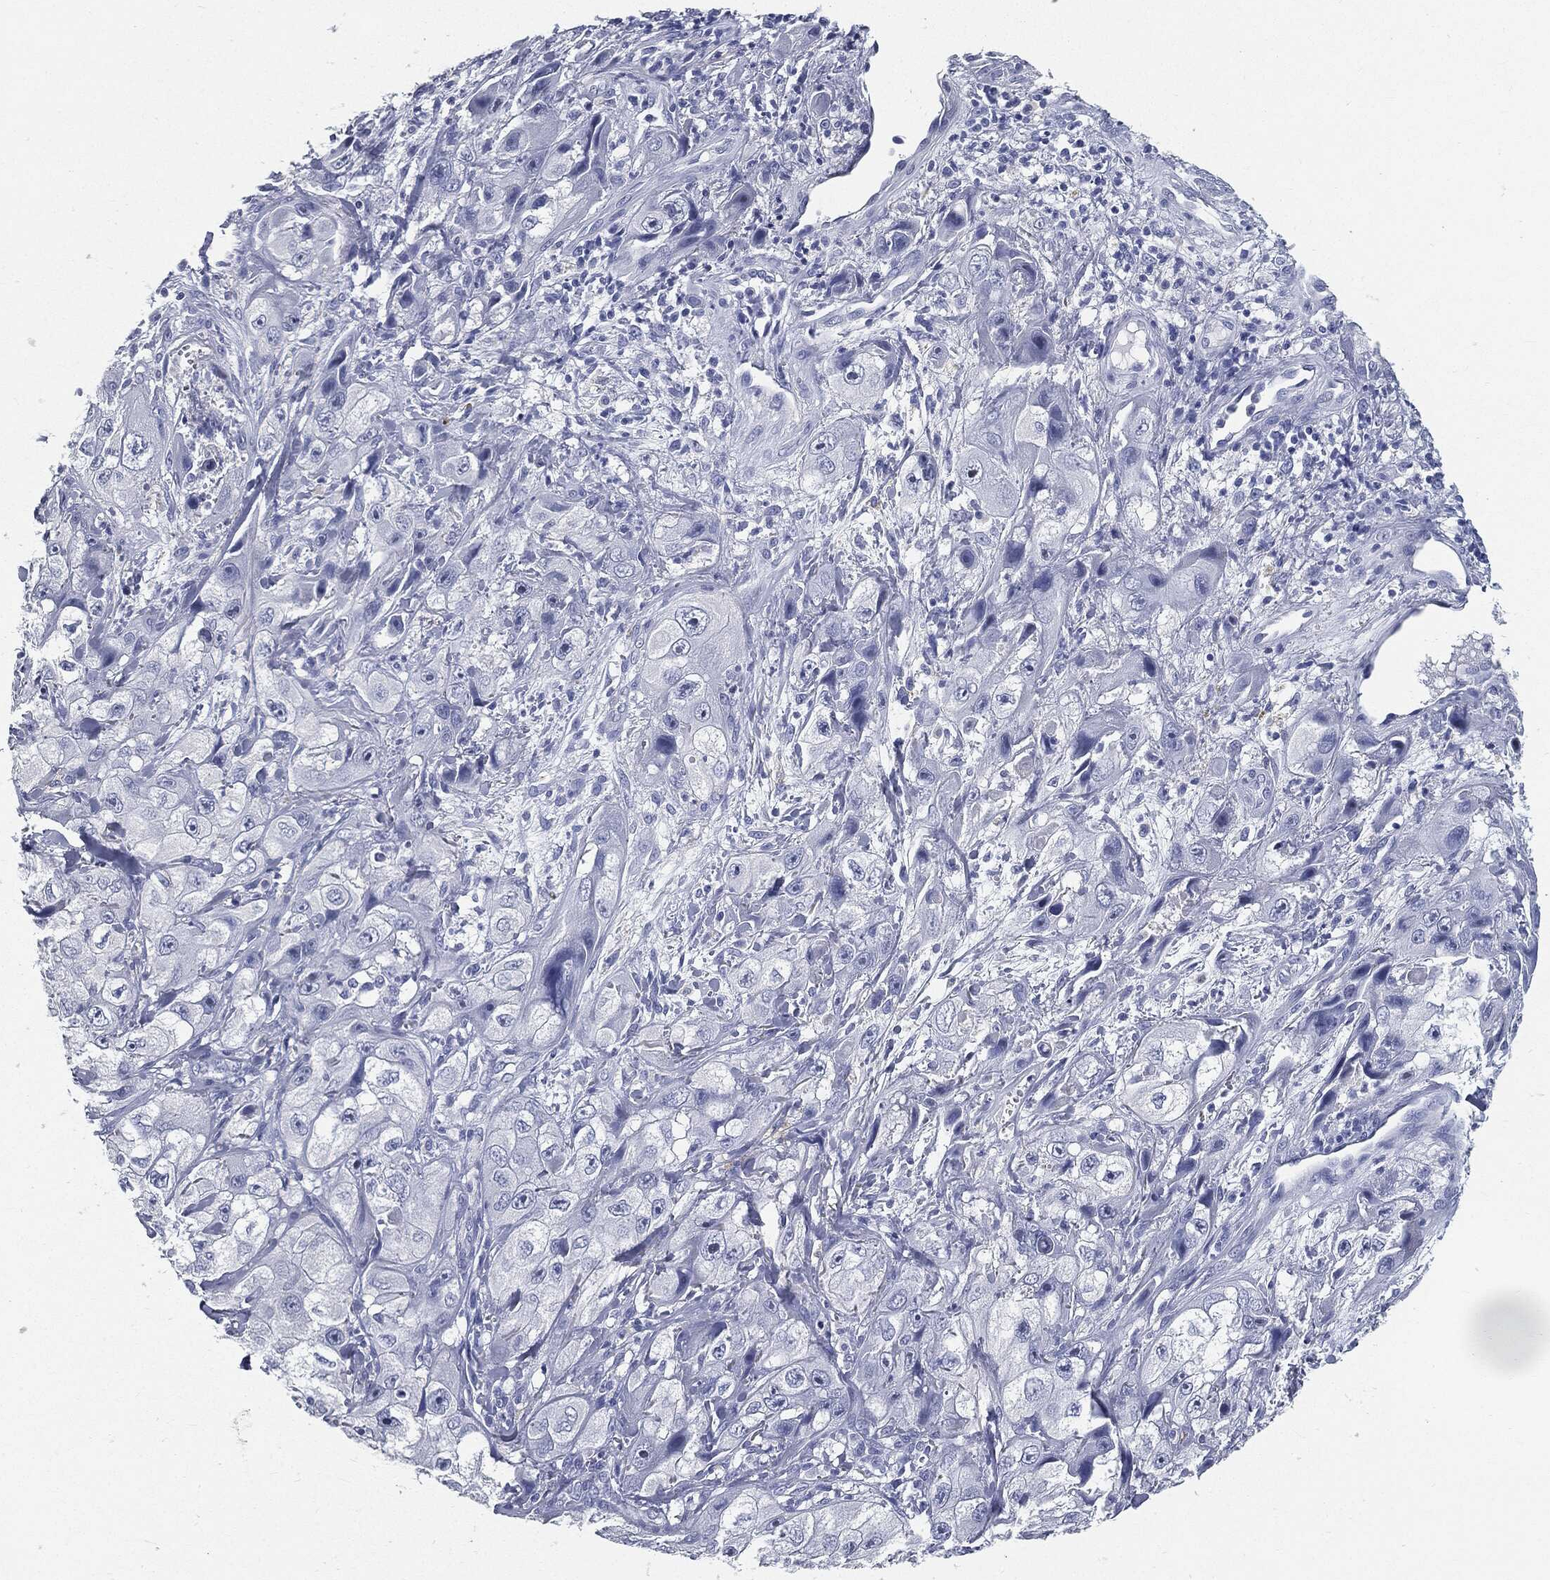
{"staining": {"intensity": "negative", "quantity": "none", "location": "none"}, "tissue": "skin cancer", "cell_type": "Tumor cells", "image_type": "cancer", "snomed": [{"axis": "morphology", "description": "Squamous cell carcinoma, NOS"}, {"axis": "topography", "description": "Skin"}, {"axis": "topography", "description": "Subcutis"}], "caption": "A high-resolution micrograph shows immunohistochemistry staining of squamous cell carcinoma (skin), which shows no significant staining in tumor cells. The staining was performed using DAB (3,3'-diaminobenzidine) to visualize the protein expression in brown, while the nuclei were stained in blue with hematoxylin (Magnification: 20x).", "gene": "CUZD1", "patient": {"sex": "male", "age": 73}}